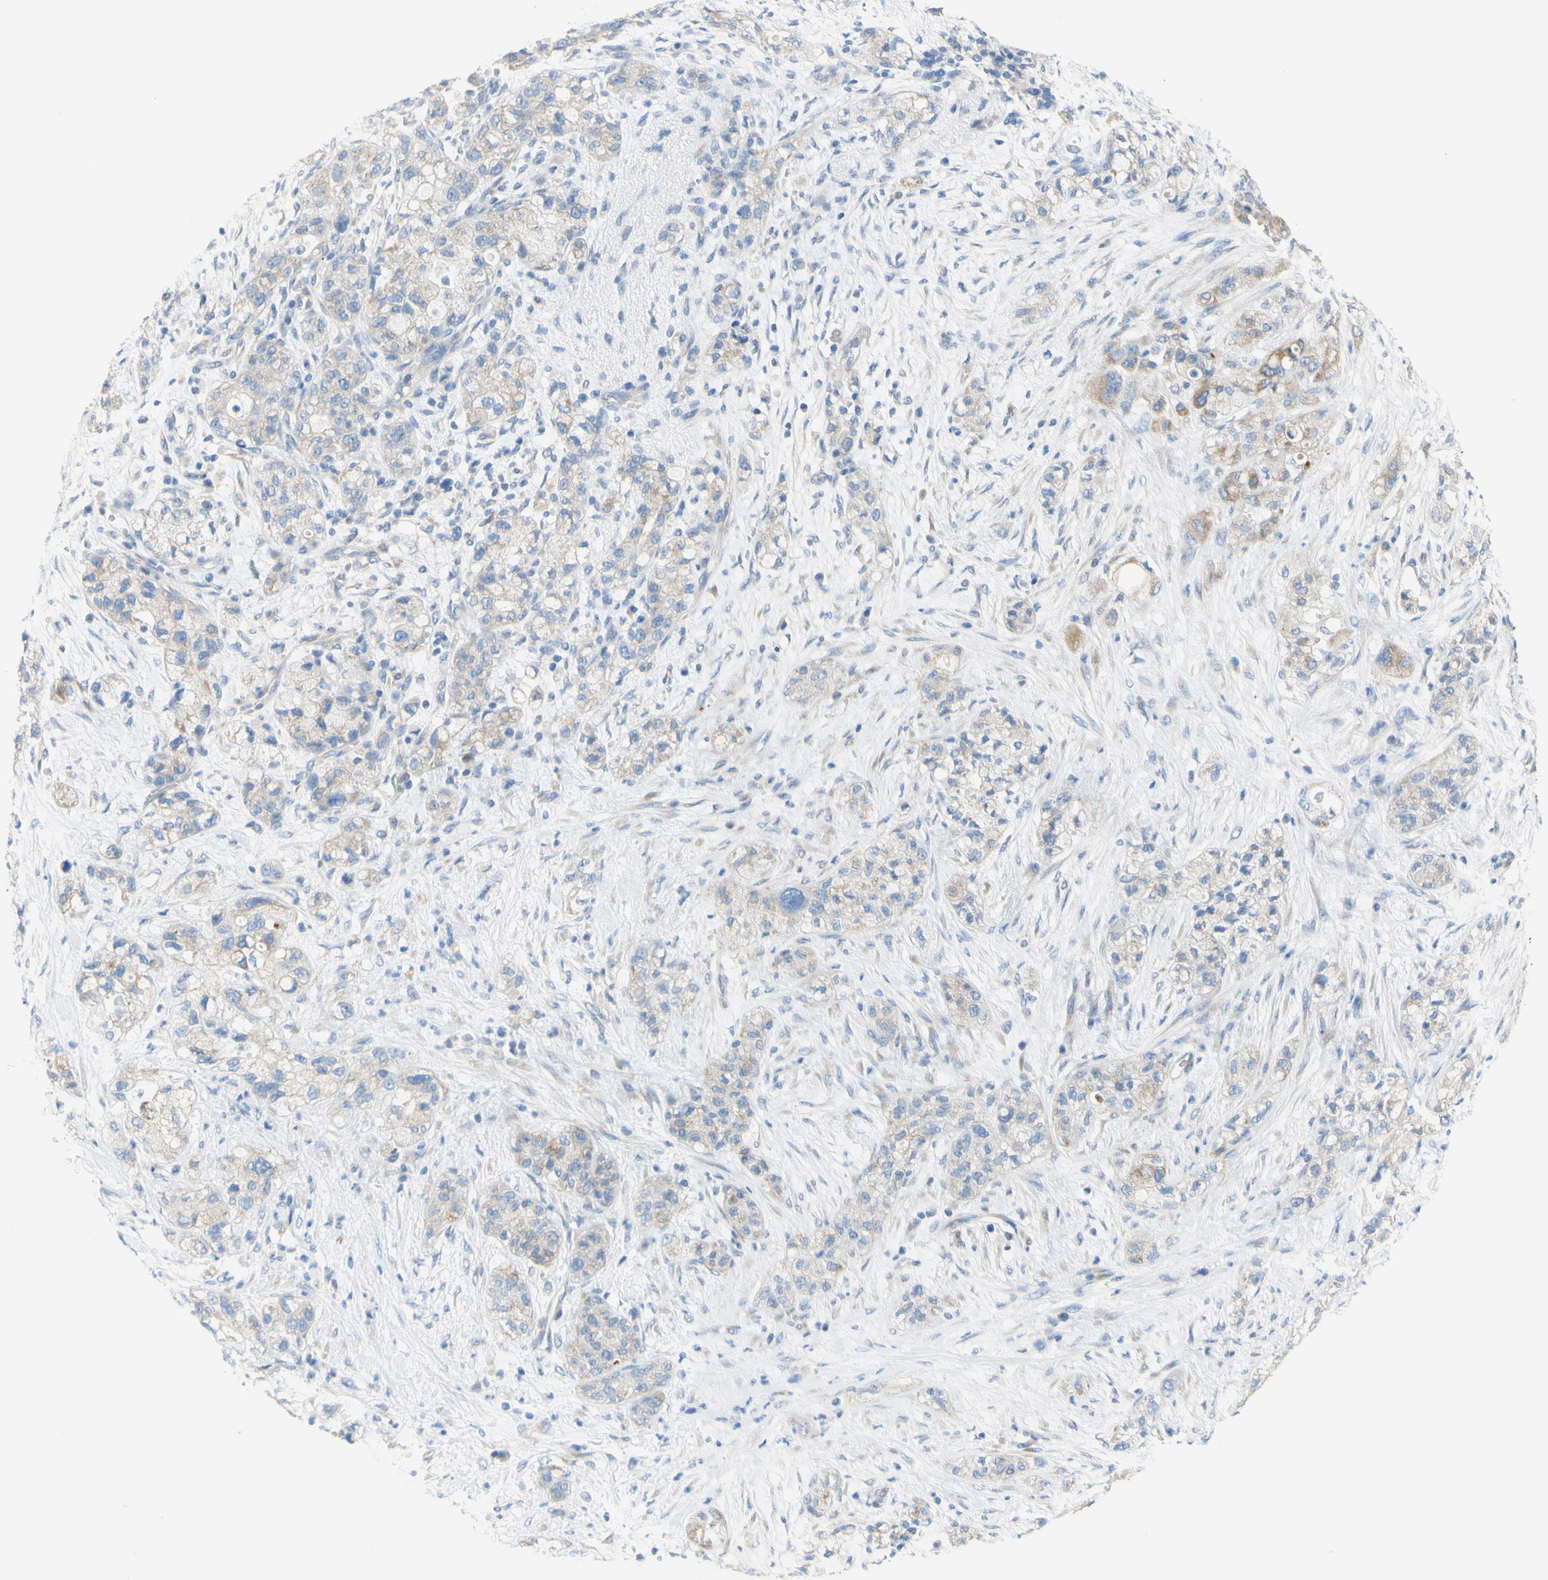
{"staining": {"intensity": "weak", "quantity": "<25%", "location": "cytoplasmic/membranous"}, "tissue": "pancreatic cancer", "cell_type": "Tumor cells", "image_type": "cancer", "snomed": [{"axis": "morphology", "description": "Adenocarcinoma, NOS"}, {"axis": "topography", "description": "Pancreas"}], "caption": "DAB immunohistochemical staining of pancreatic cancer demonstrates no significant positivity in tumor cells. (Brightfield microscopy of DAB IHC at high magnification).", "gene": "RETREG2", "patient": {"sex": "female", "age": 78}}